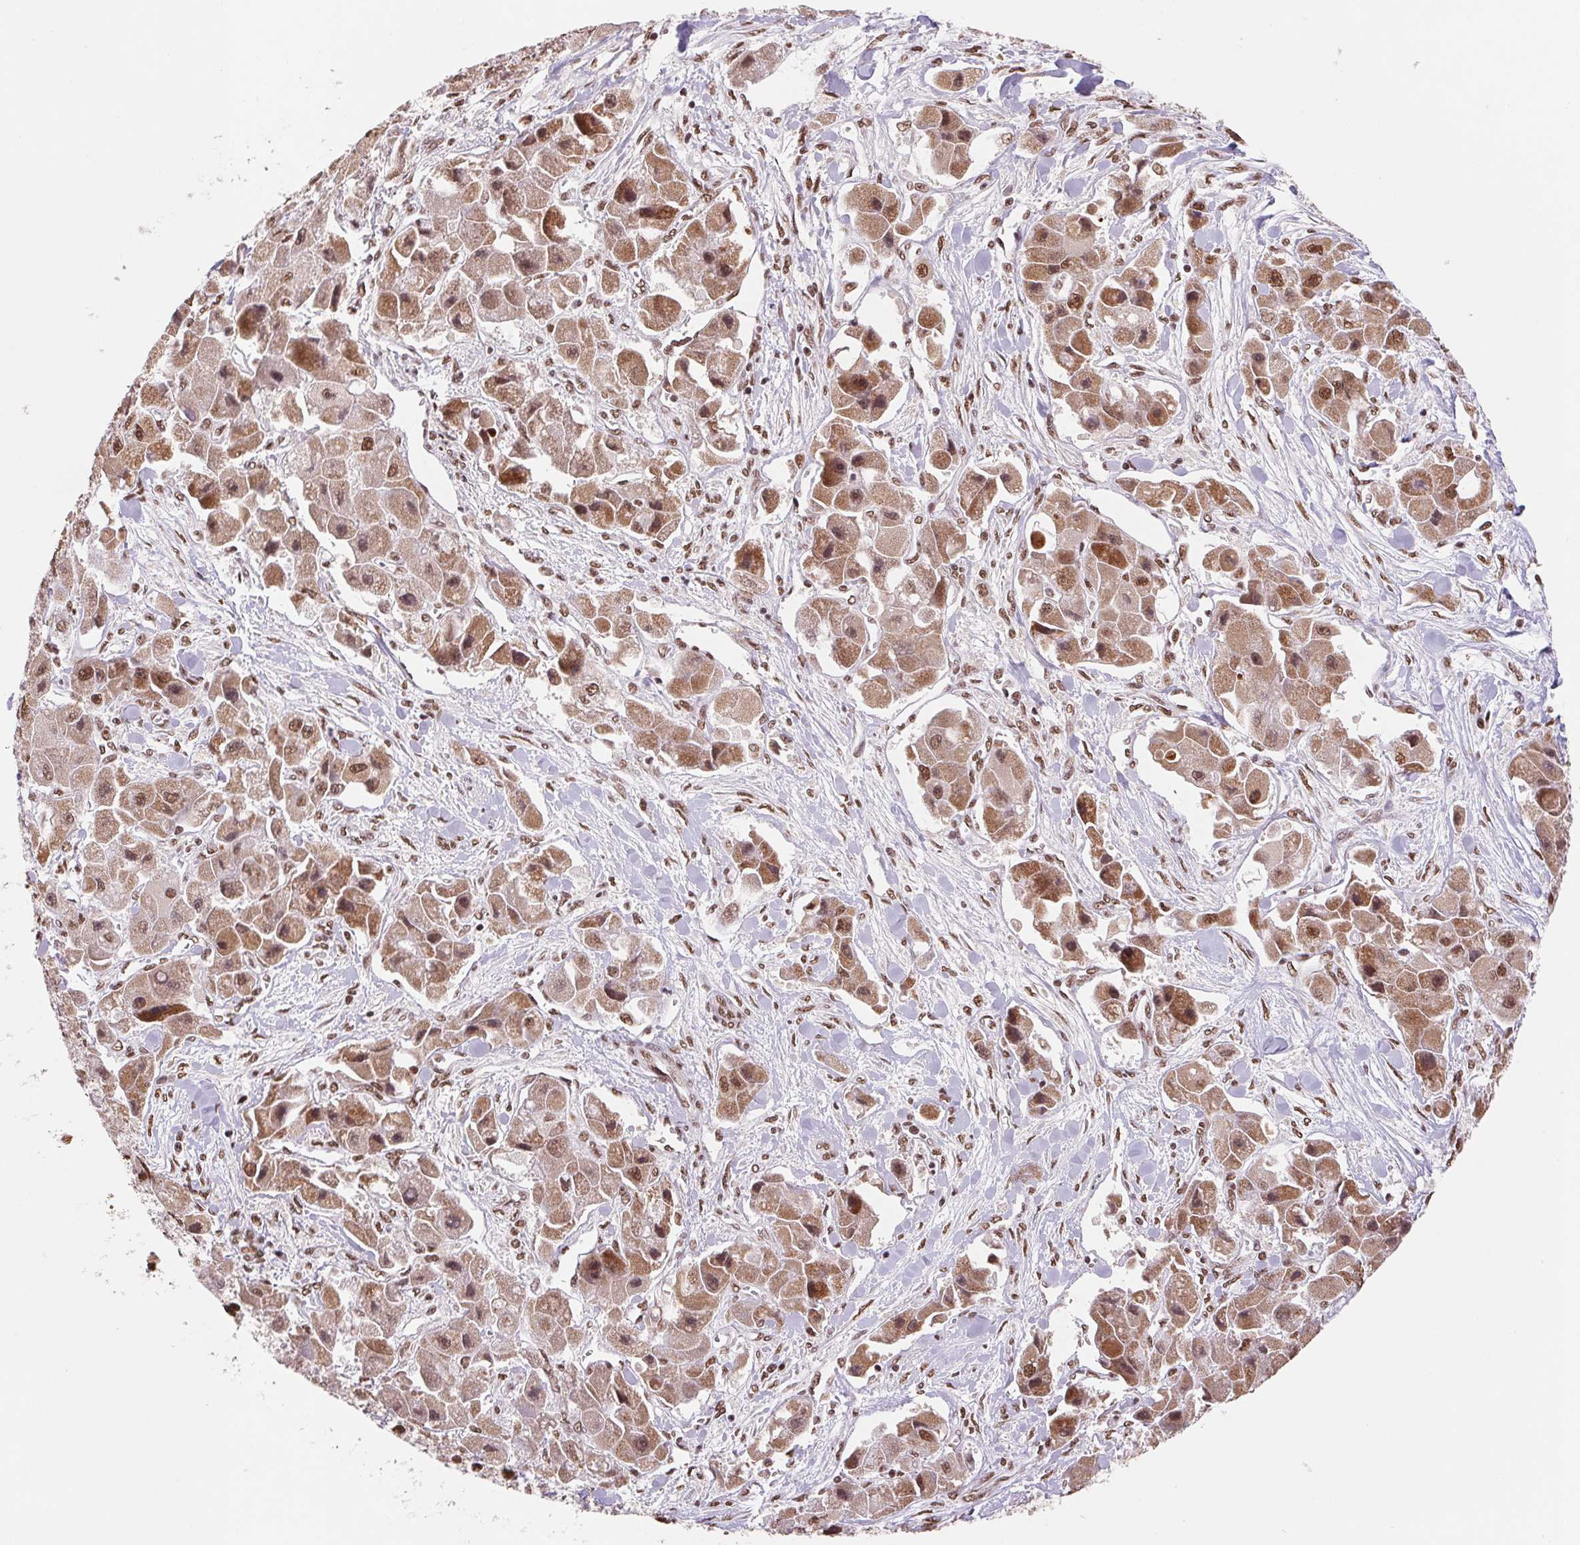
{"staining": {"intensity": "moderate", "quantity": ">75%", "location": "cytoplasmic/membranous,nuclear"}, "tissue": "liver cancer", "cell_type": "Tumor cells", "image_type": "cancer", "snomed": [{"axis": "morphology", "description": "Carcinoma, Hepatocellular, NOS"}, {"axis": "topography", "description": "Liver"}], "caption": "Protein analysis of liver hepatocellular carcinoma tissue reveals moderate cytoplasmic/membranous and nuclear positivity in approximately >75% of tumor cells.", "gene": "SNRPG", "patient": {"sex": "male", "age": 24}}